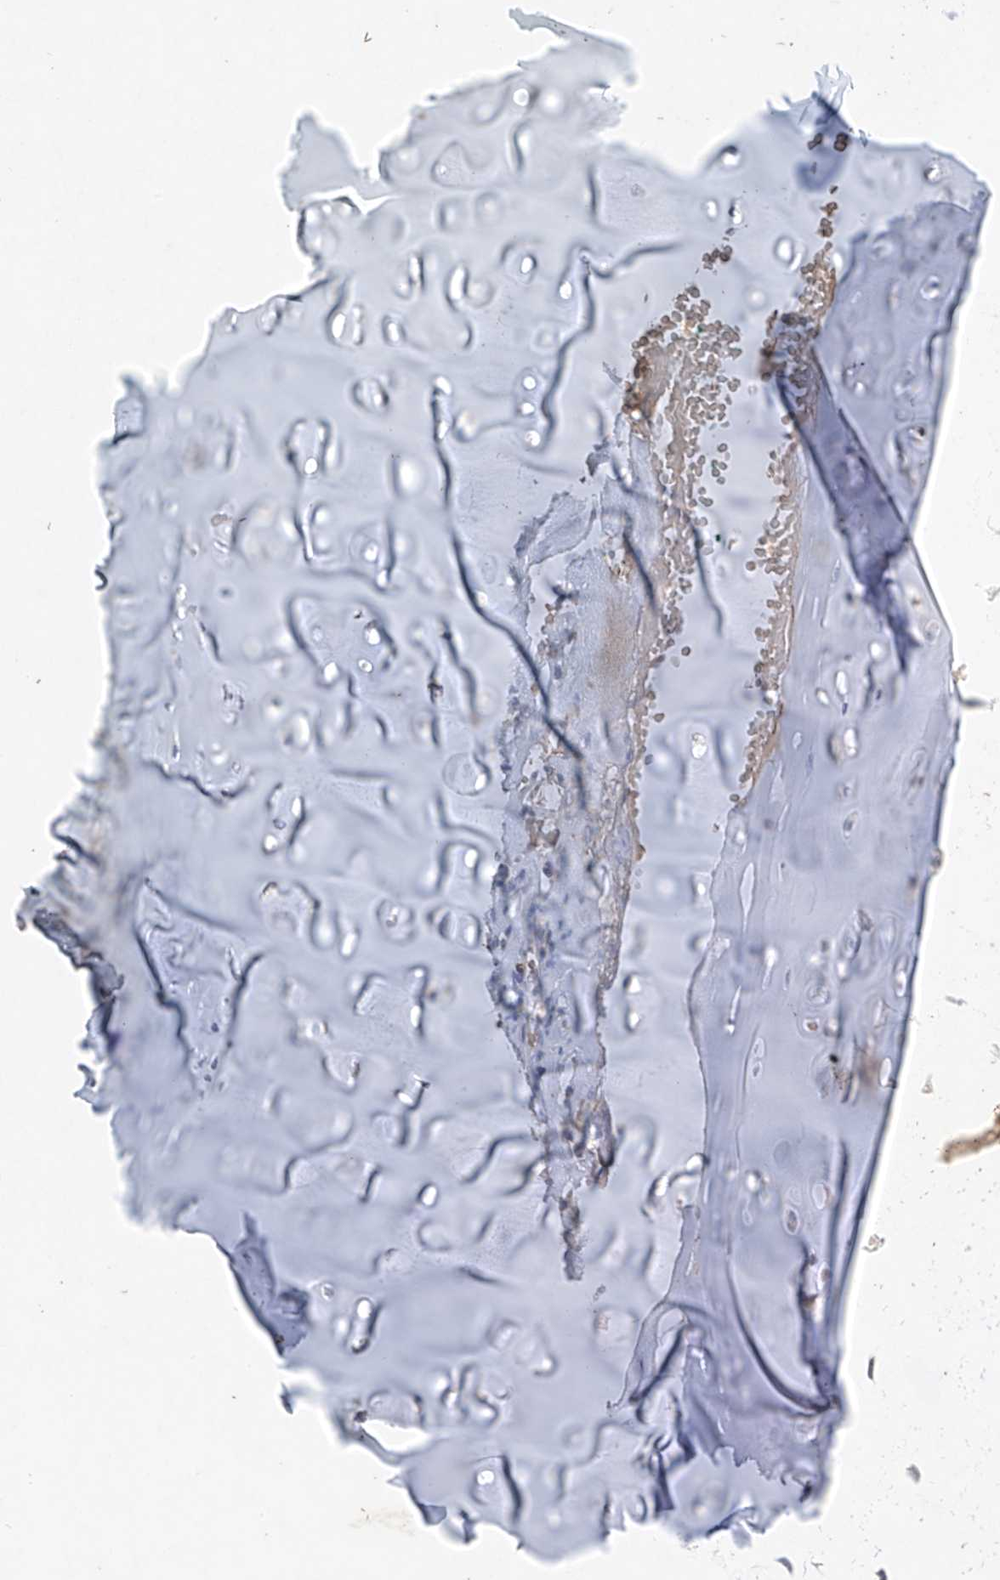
{"staining": {"intensity": "negative", "quantity": "none", "location": "none"}, "tissue": "adipose tissue", "cell_type": "Adipocytes", "image_type": "normal", "snomed": [{"axis": "morphology", "description": "Normal tissue, NOS"}, {"axis": "morphology", "description": "Basal cell carcinoma"}, {"axis": "topography", "description": "Cartilage tissue"}, {"axis": "topography", "description": "Nasopharynx"}, {"axis": "topography", "description": "Oral tissue"}], "caption": "Adipocytes show no significant protein positivity in normal adipose tissue. (Brightfield microscopy of DAB (3,3'-diaminobenzidine) IHC at high magnification).", "gene": "FASTK", "patient": {"sex": "female", "age": 77}}